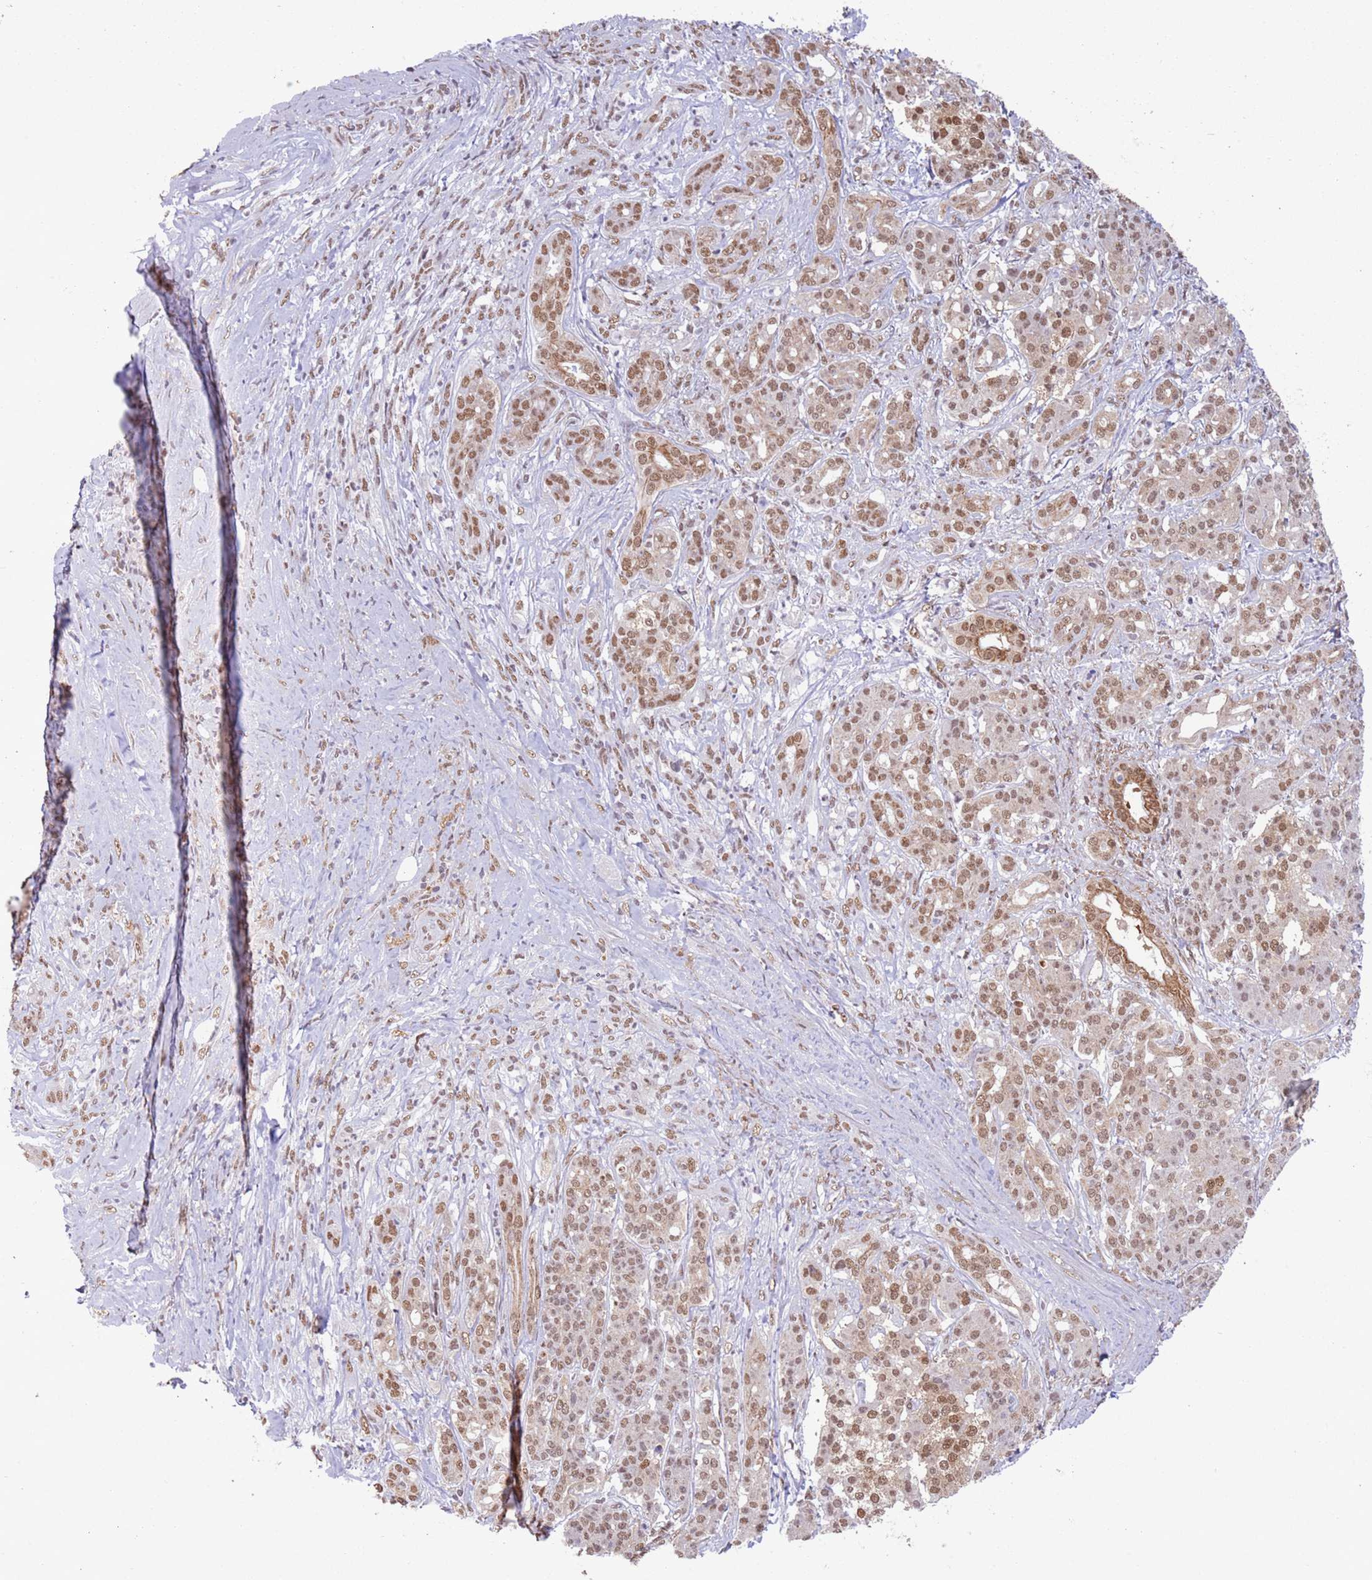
{"staining": {"intensity": "moderate", "quantity": ">75%", "location": "nuclear"}, "tissue": "pancreatic cancer", "cell_type": "Tumor cells", "image_type": "cancer", "snomed": [{"axis": "morphology", "description": "Adenocarcinoma, NOS"}, {"axis": "topography", "description": "Pancreas"}], "caption": "Adenocarcinoma (pancreatic) stained with DAB immunohistochemistry (IHC) shows medium levels of moderate nuclear staining in about >75% of tumor cells.", "gene": "TRIM32", "patient": {"sex": "male", "age": 57}}